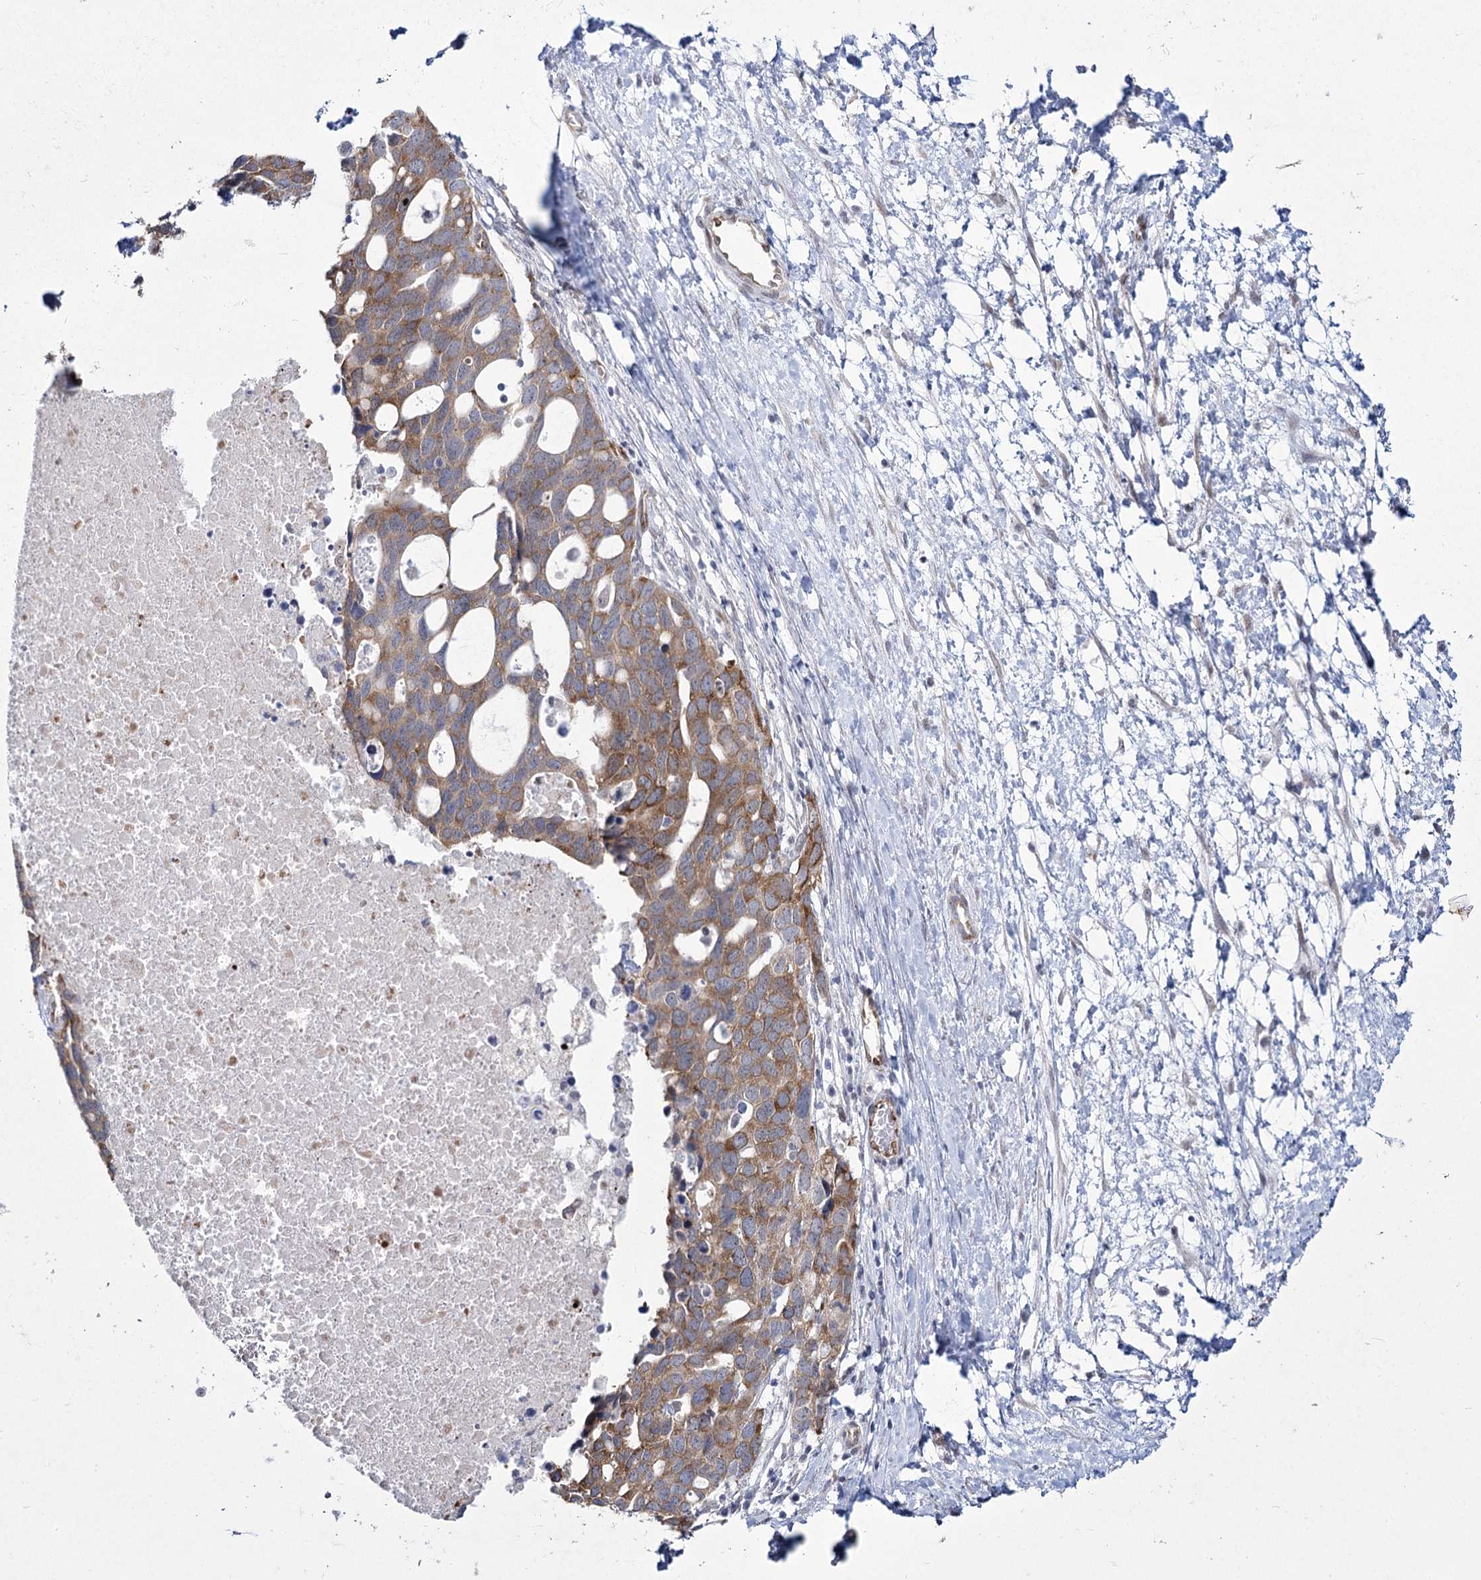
{"staining": {"intensity": "moderate", "quantity": "25%-75%", "location": "cytoplasmic/membranous"}, "tissue": "ovarian cancer", "cell_type": "Tumor cells", "image_type": "cancer", "snomed": [{"axis": "morphology", "description": "Cystadenocarcinoma, serous, NOS"}, {"axis": "topography", "description": "Ovary"}], "caption": "The micrograph exhibits immunohistochemical staining of ovarian cancer. There is moderate cytoplasmic/membranous staining is present in about 25%-75% of tumor cells.", "gene": "YBX3", "patient": {"sex": "female", "age": 54}}